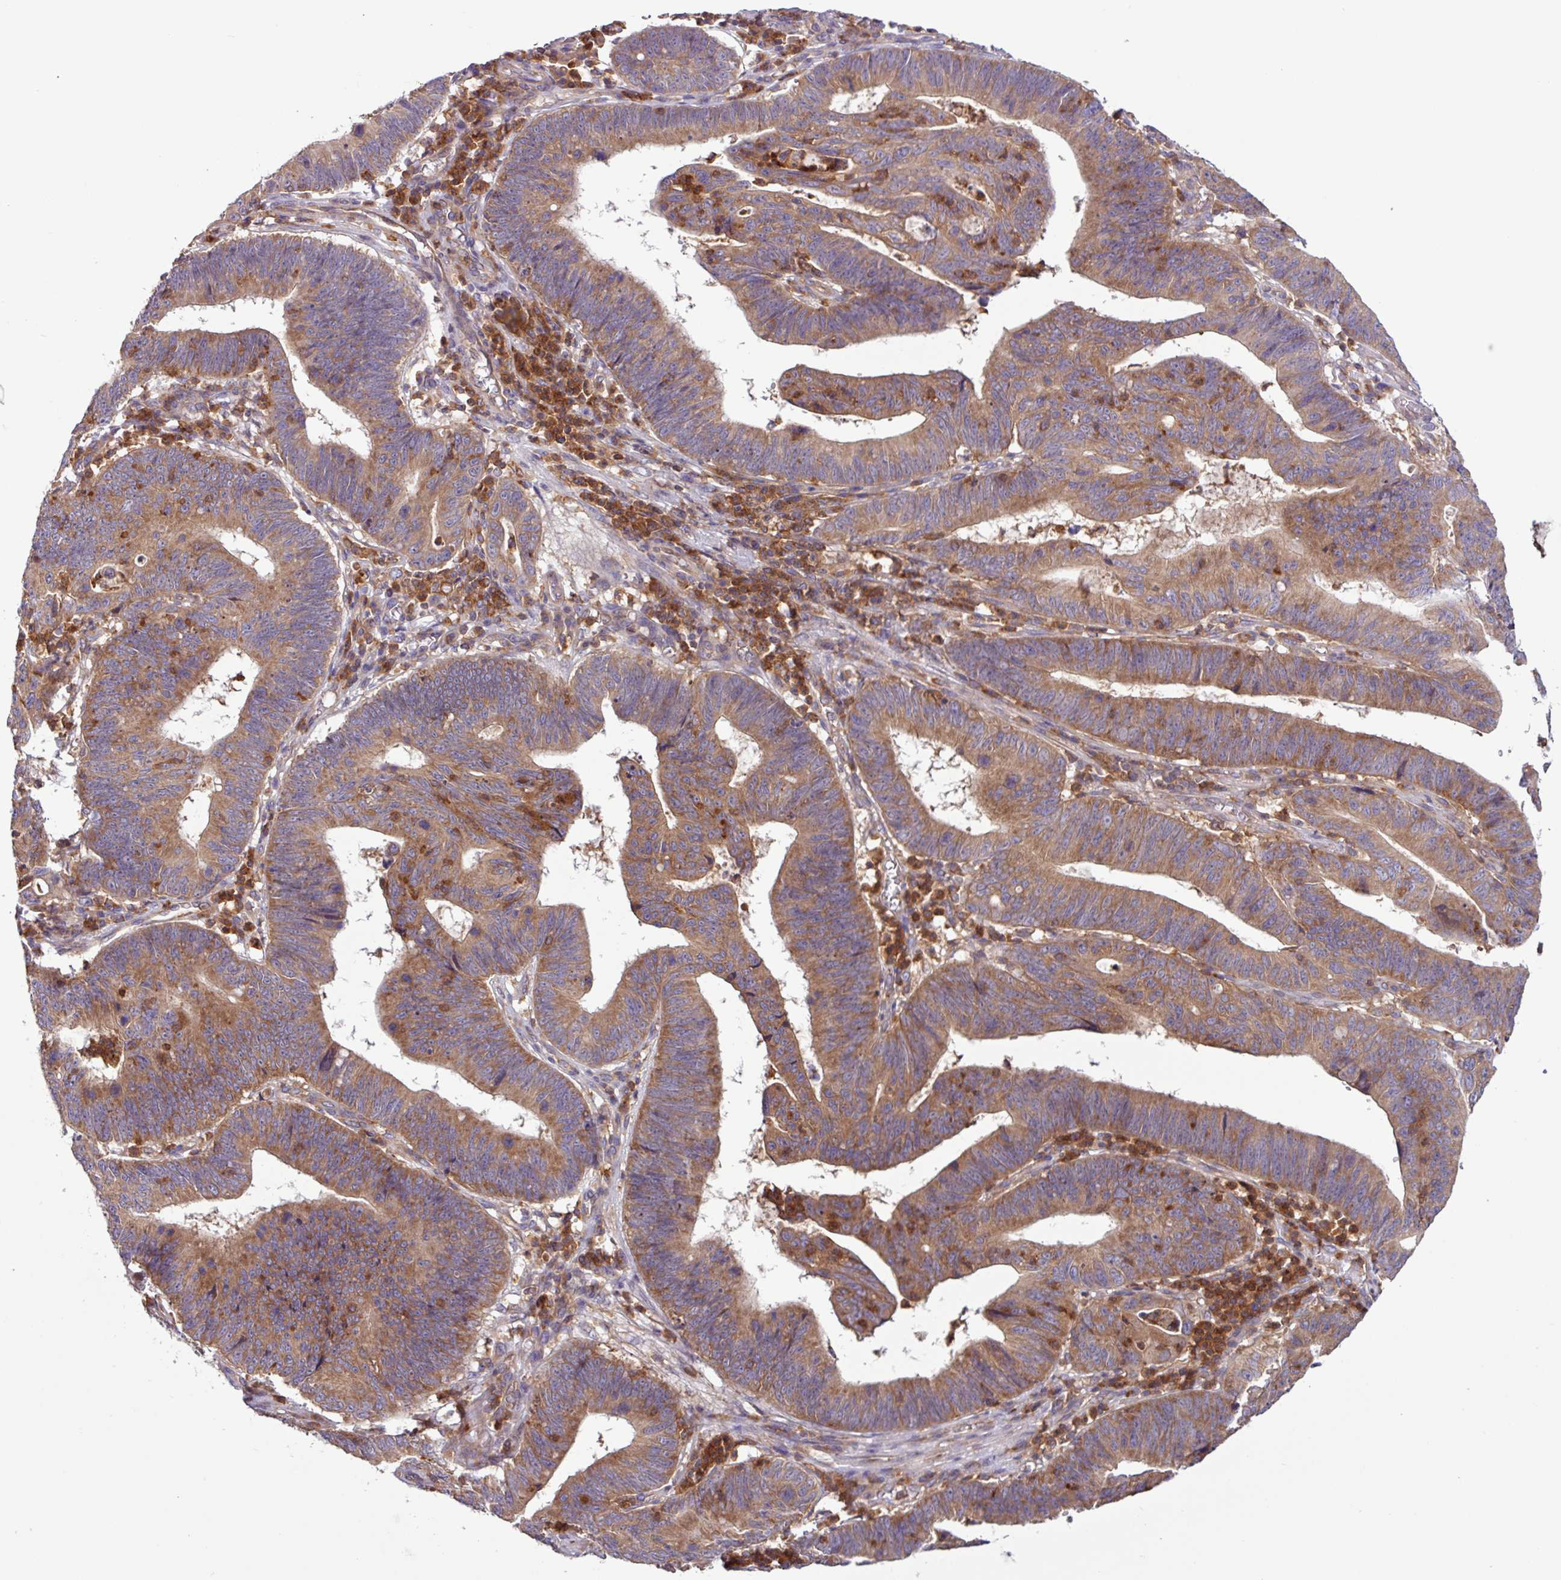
{"staining": {"intensity": "moderate", "quantity": ">75%", "location": "cytoplasmic/membranous"}, "tissue": "stomach cancer", "cell_type": "Tumor cells", "image_type": "cancer", "snomed": [{"axis": "morphology", "description": "Adenocarcinoma, NOS"}, {"axis": "topography", "description": "Stomach"}], "caption": "The photomicrograph displays a brown stain indicating the presence of a protein in the cytoplasmic/membranous of tumor cells in stomach cancer (adenocarcinoma).", "gene": "ACTR3", "patient": {"sex": "male", "age": 59}}